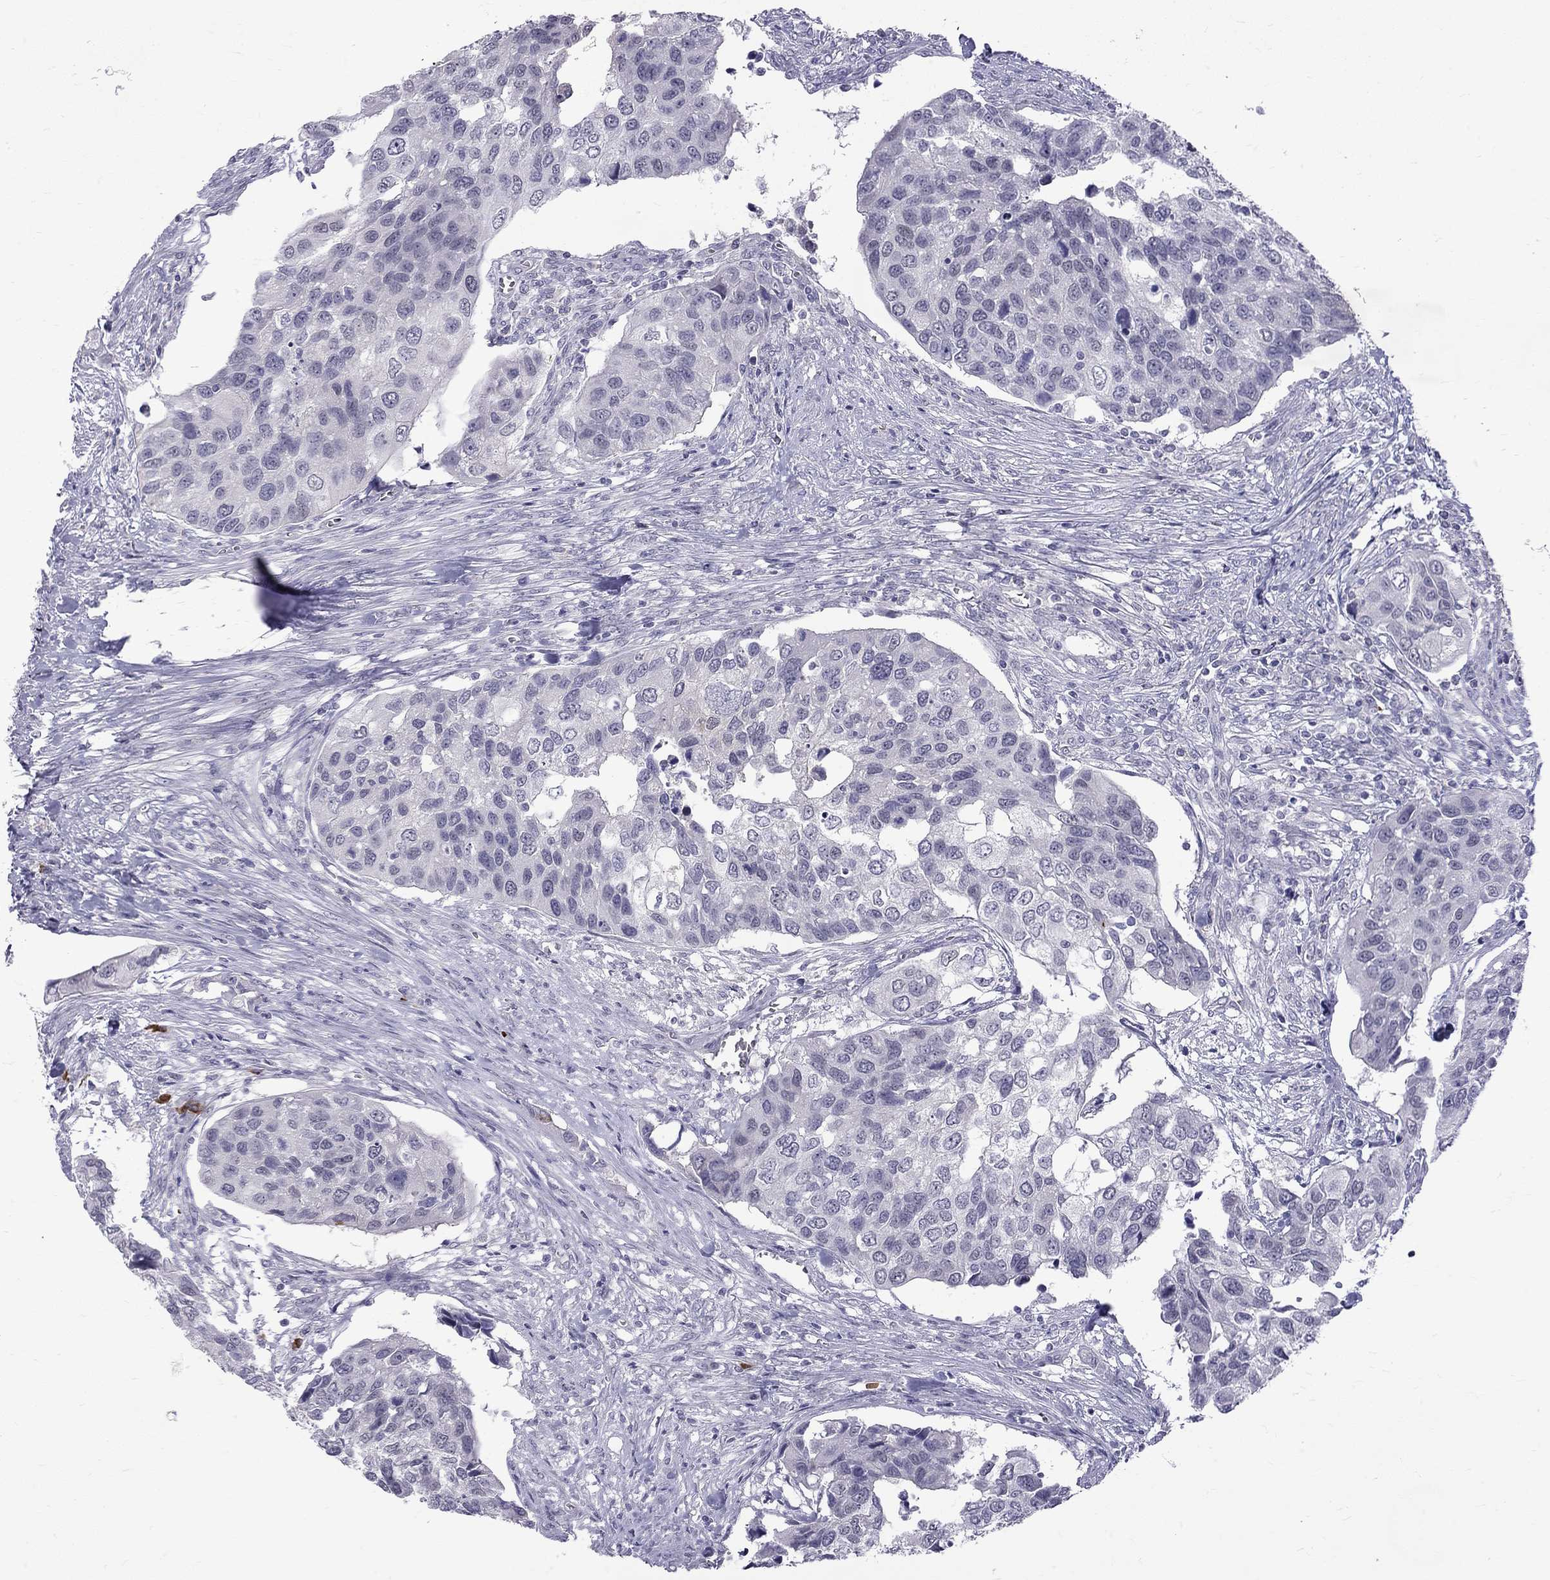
{"staining": {"intensity": "negative", "quantity": "none", "location": "none"}, "tissue": "urothelial cancer", "cell_type": "Tumor cells", "image_type": "cancer", "snomed": [{"axis": "morphology", "description": "Urothelial carcinoma, High grade"}, {"axis": "topography", "description": "Urinary bladder"}], "caption": "High magnification brightfield microscopy of urothelial carcinoma (high-grade) stained with DAB (3,3'-diaminobenzidine) (brown) and counterstained with hematoxylin (blue): tumor cells show no significant staining.", "gene": "RTL9", "patient": {"sex": "male", "age": 60}}